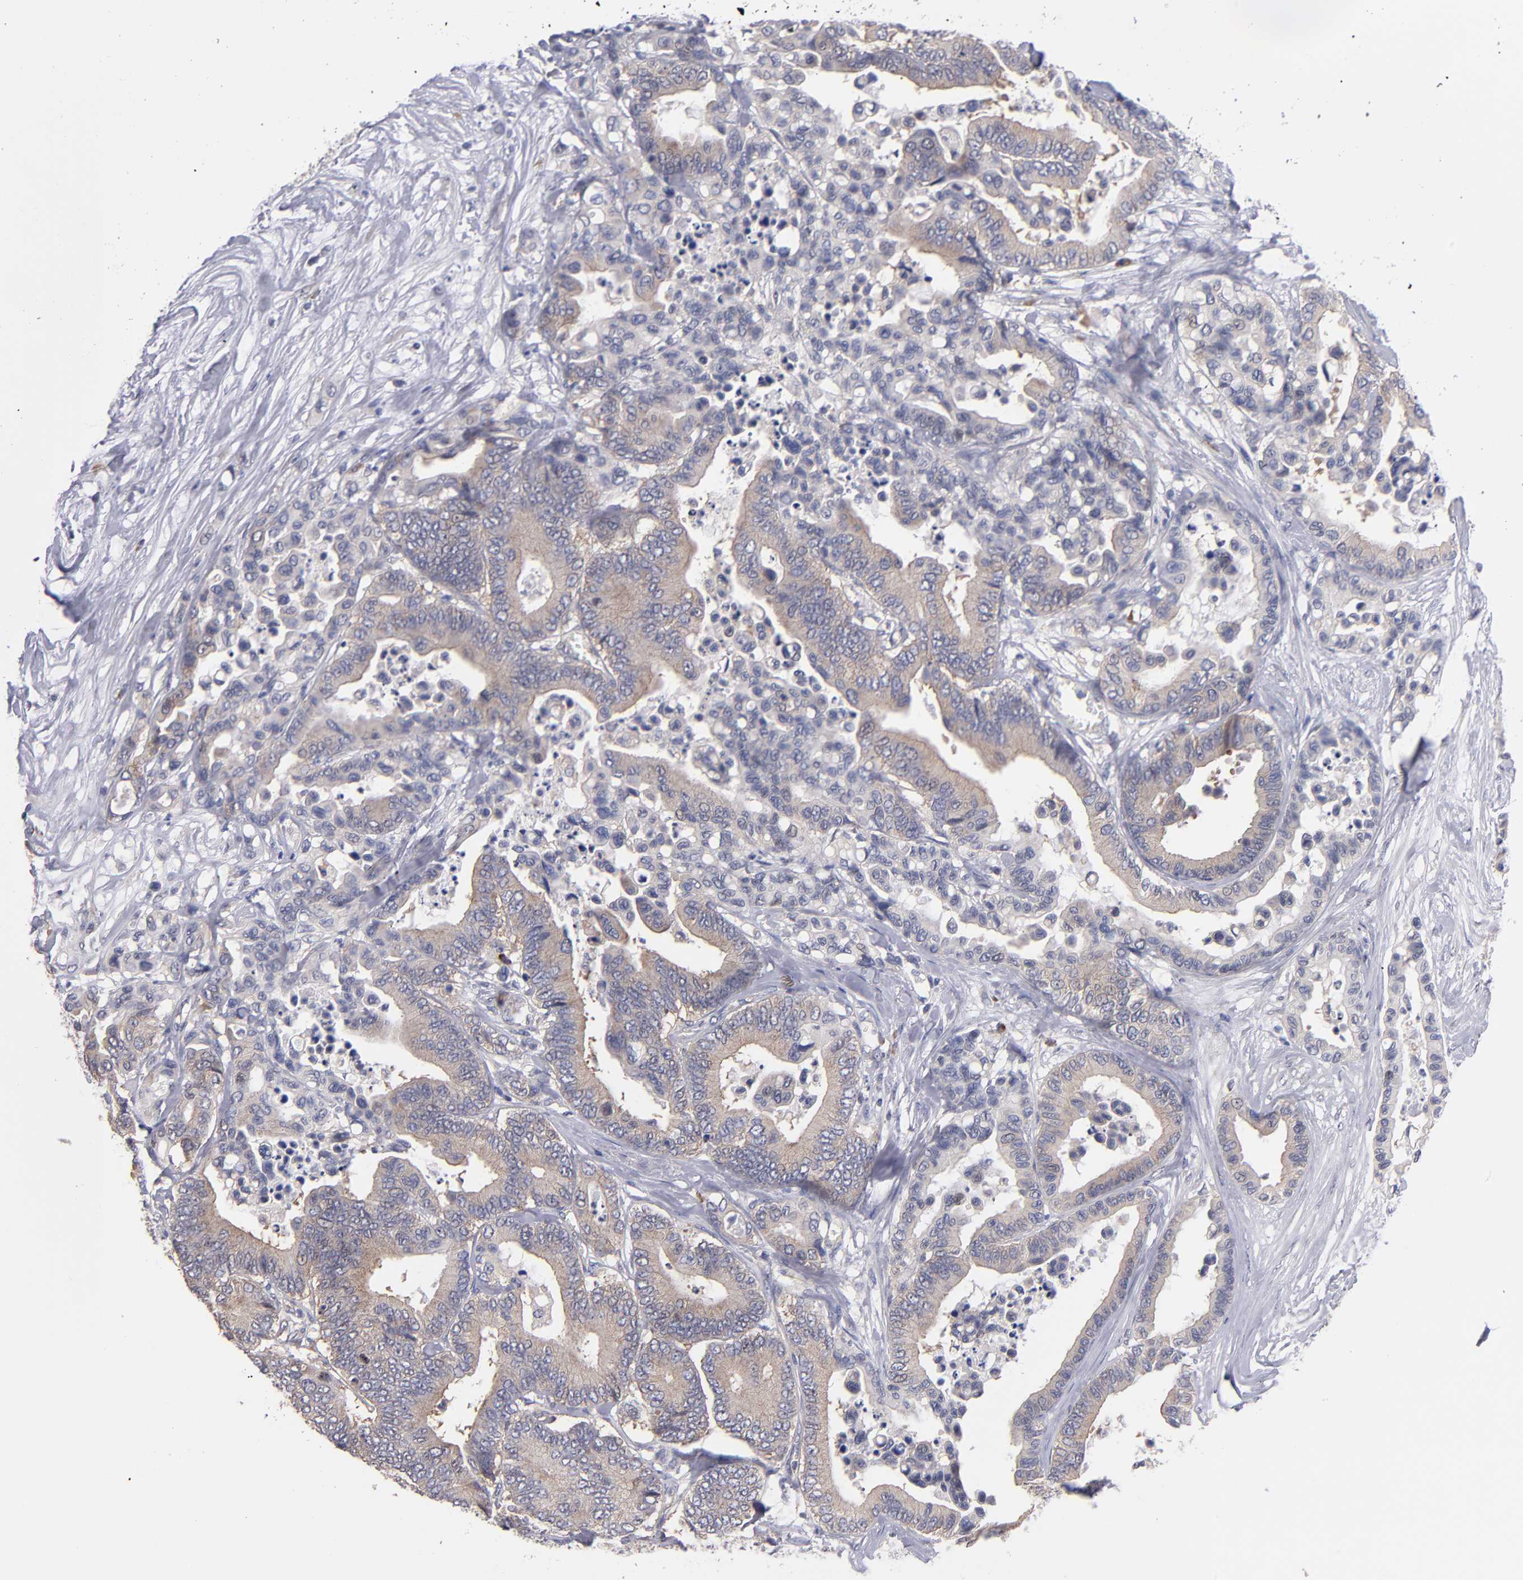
{"staining": {"intensity": "weak", "quantity": ">75%", "location": "cytoplasmic/membranous"}, "tissue": "colorectal cancer", "cell_type": "Tumor cells", "image_type": "cancer", "snomed": [{"axis": "morphology", "description": "Adenocarcinoma, NOS"}, {"axis": "topography", "description": "Colon"}], "caption": "Tumor cells exhibit weak cytoplasmic/membranous positivity in approximately >75% of cells in colorectal cancer (adenocarcinoma).", "gene": "EIF3L", "patient": {"sex": "male", "age": 82}}